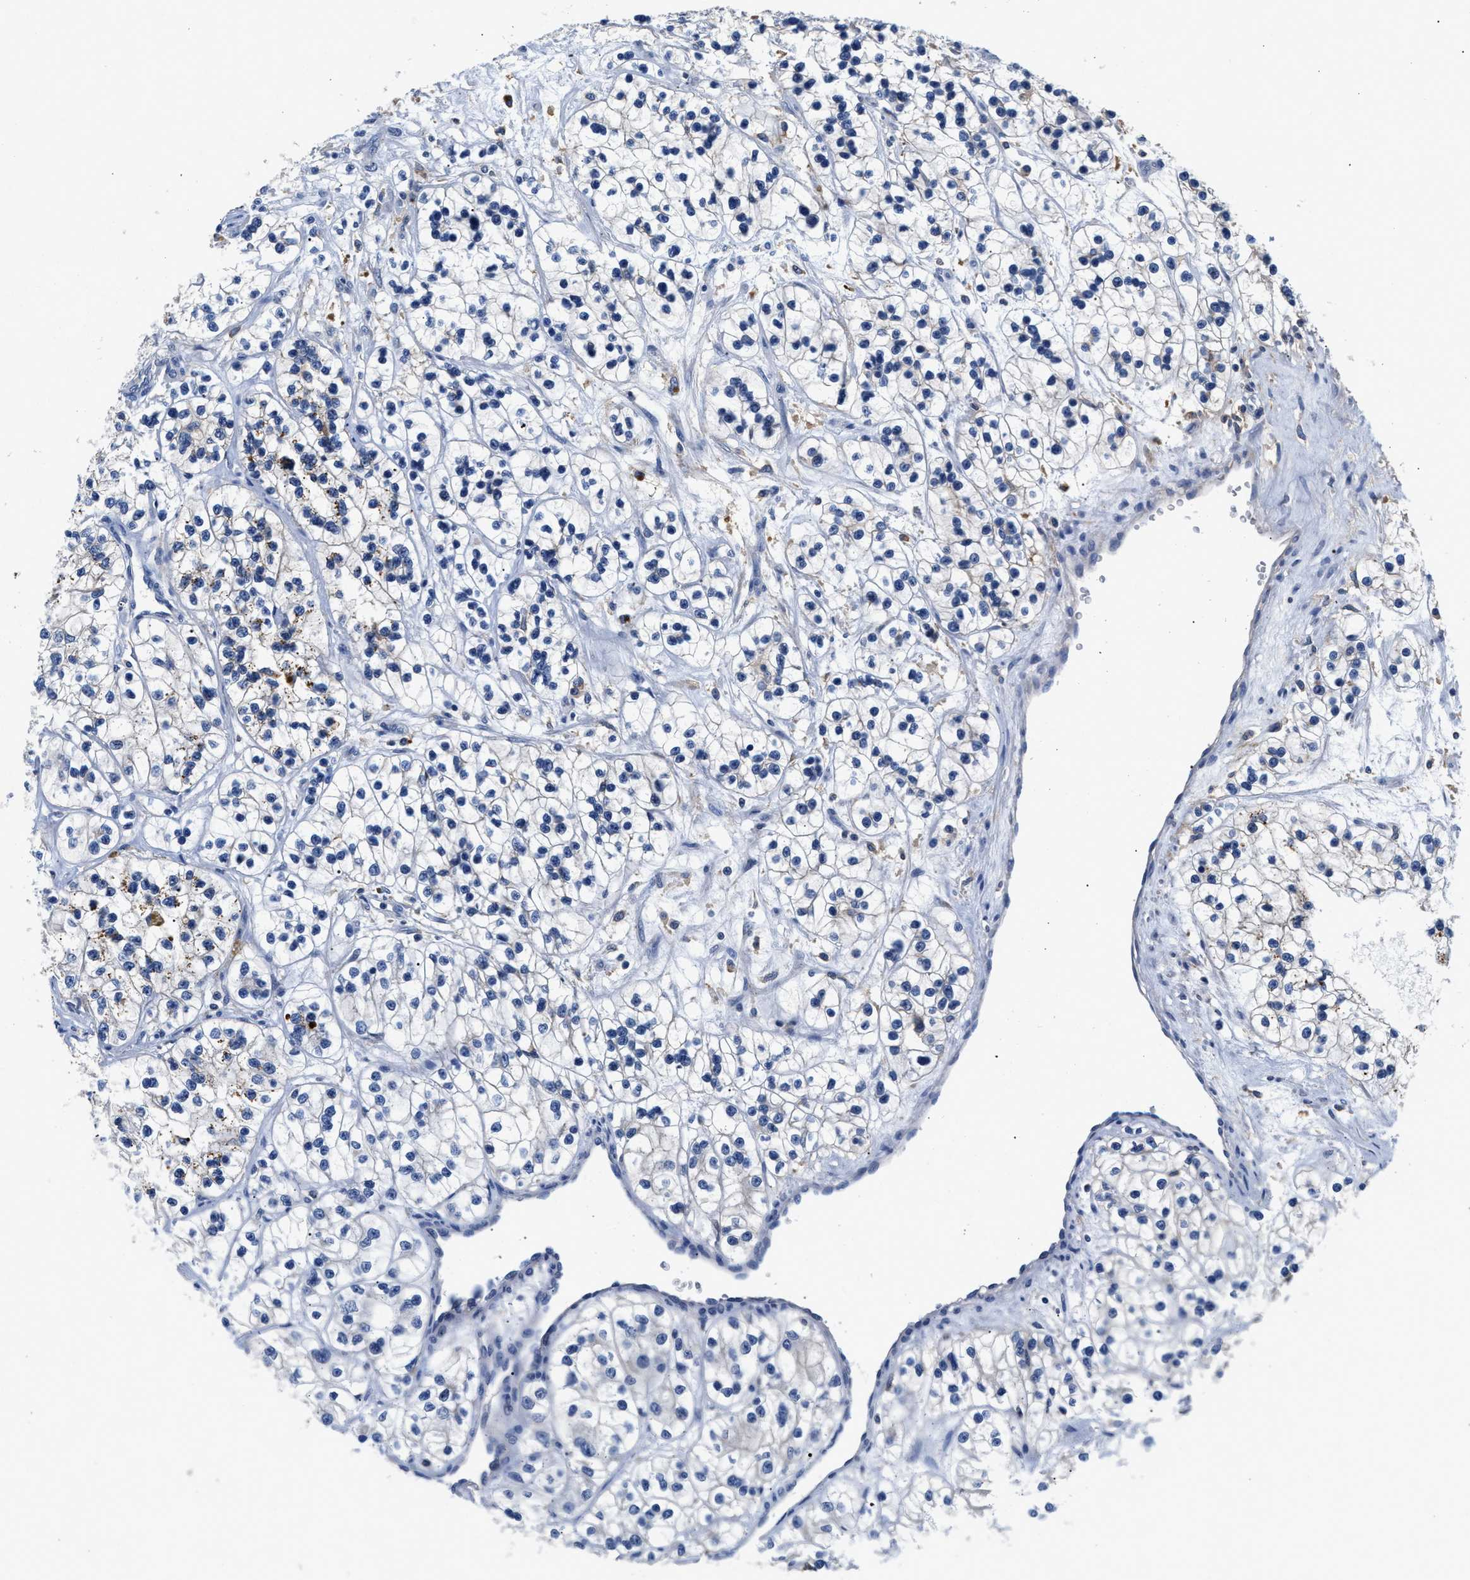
{"staining": {"intensity": "negative", "quantity": "none", "location": "none"}, "tissue": "renal cancer", "cell_type": "Tumor cells", "image_type": "cancer", "snomed": [{"axis": "morphology", "description": "Adenocarcinoma, NOS"}, {"axis": "topography", "description": "Kidney"}], "caption": "DAB immunohistochemical staining of renal cancer (adenocarcinoma) reveals no significant positivity in tumor cells. Nuclei are stained in blue.", "gene": "GNAI3", "patient": {"sex": "female", "age": 57}}